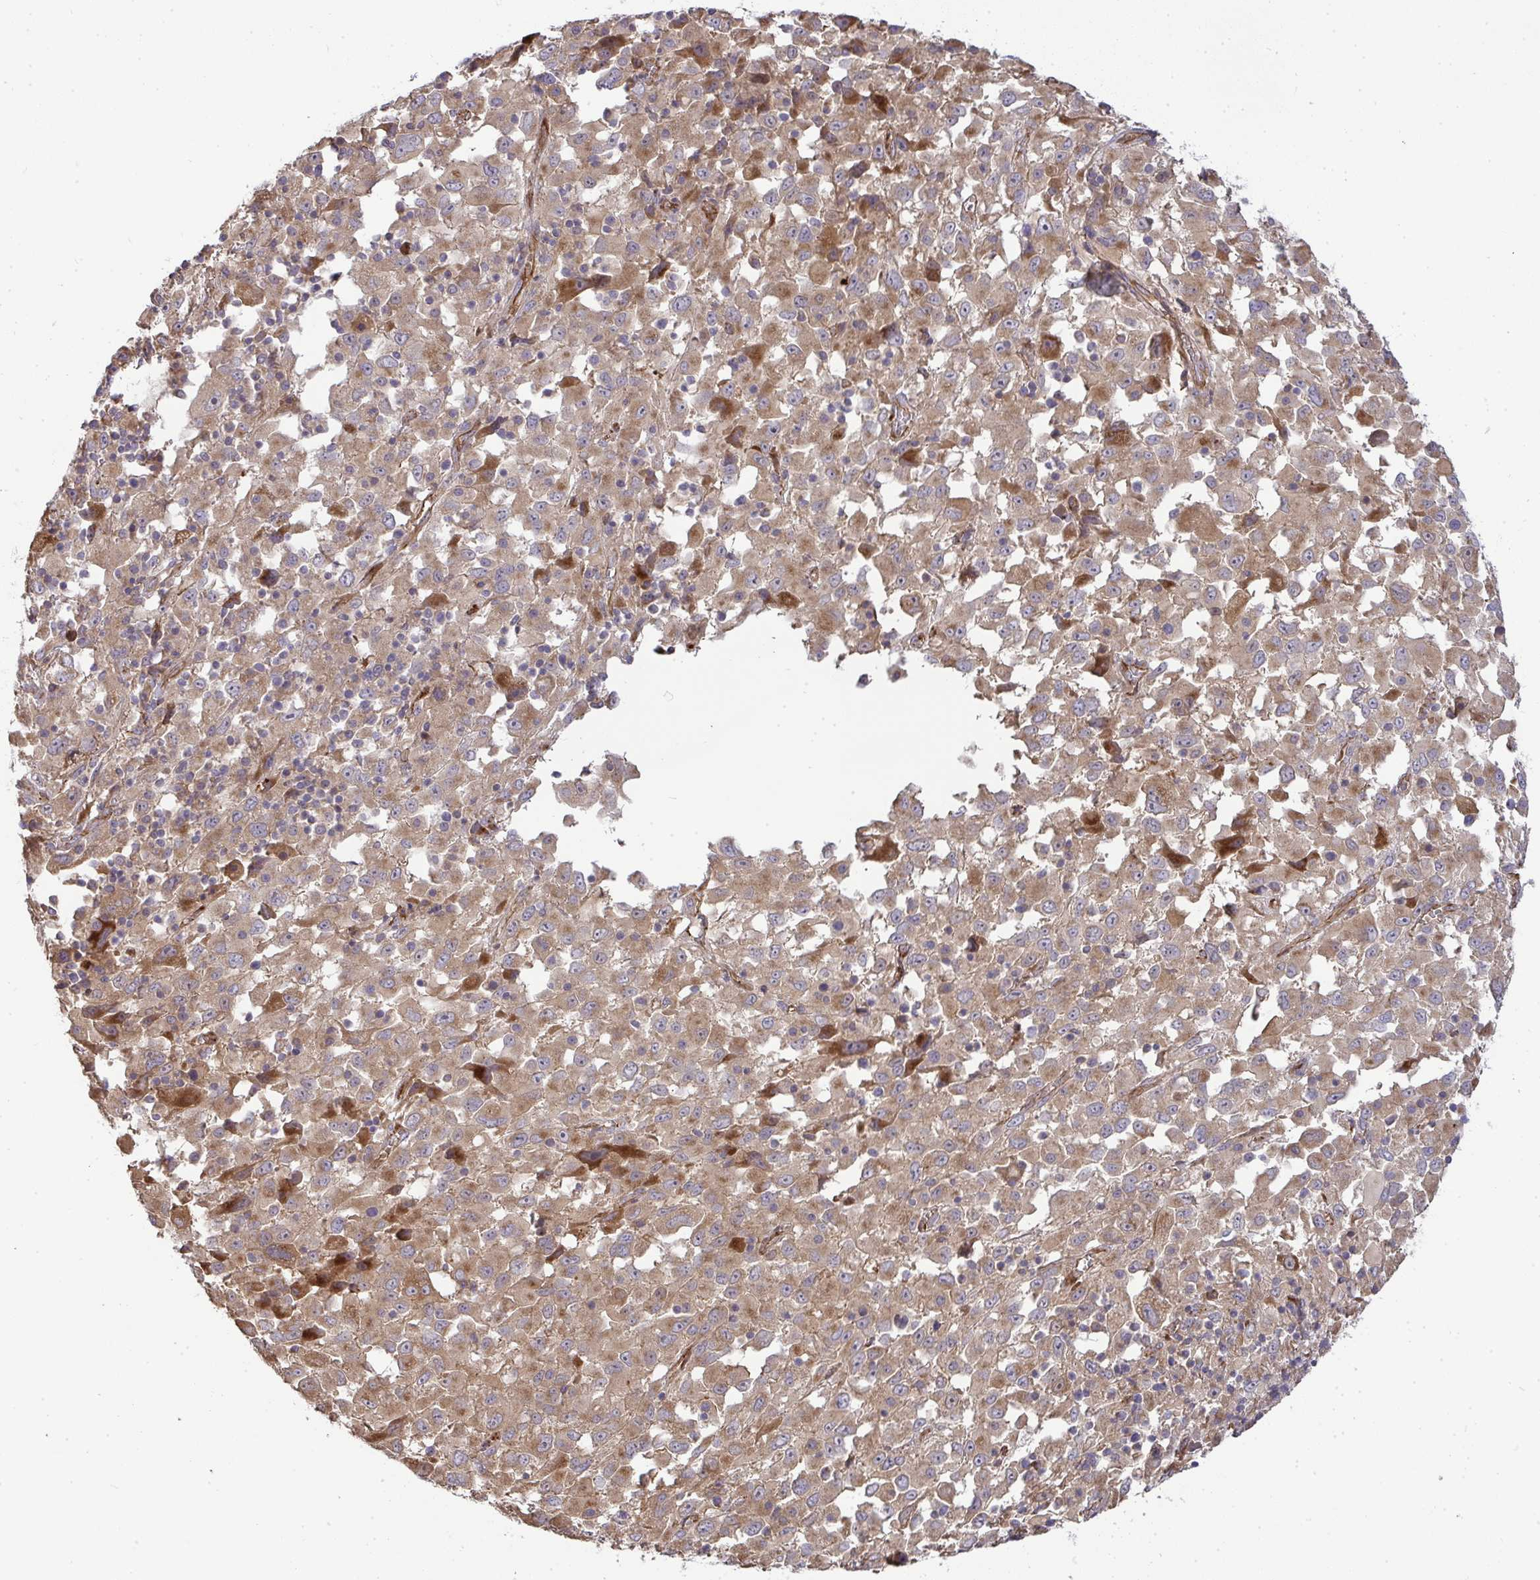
{"staining": {"intensity": "moderate", "quantity": ">75%", "location": "cytoplasmic/membranous"}, "tissue": "melanoma", "cell_type": "Tumor cells", "image_type": "cancer", "snomed": [{"axis": "morphology", "description": "Malignant melanoma, Metastatic site"}, {"axis": "topography", "description": "Soft tissue"}], "caption": "IHC staining of malignant melanoma (metastatic site), which demonstrates medium levels of moderate cytoplasmic/membranous expression in approximately >75% of tumor cells indicating moderate cytoplasmic/membranous protein positivity. The staining was performed using DAB (3,3'-diaminobenzidine) (brown) for protein detection and nuclei were counterstained in hematoxylin (blue).", "gene": "B4GALT6", "patient": {"sex": "male", "age": 50}}